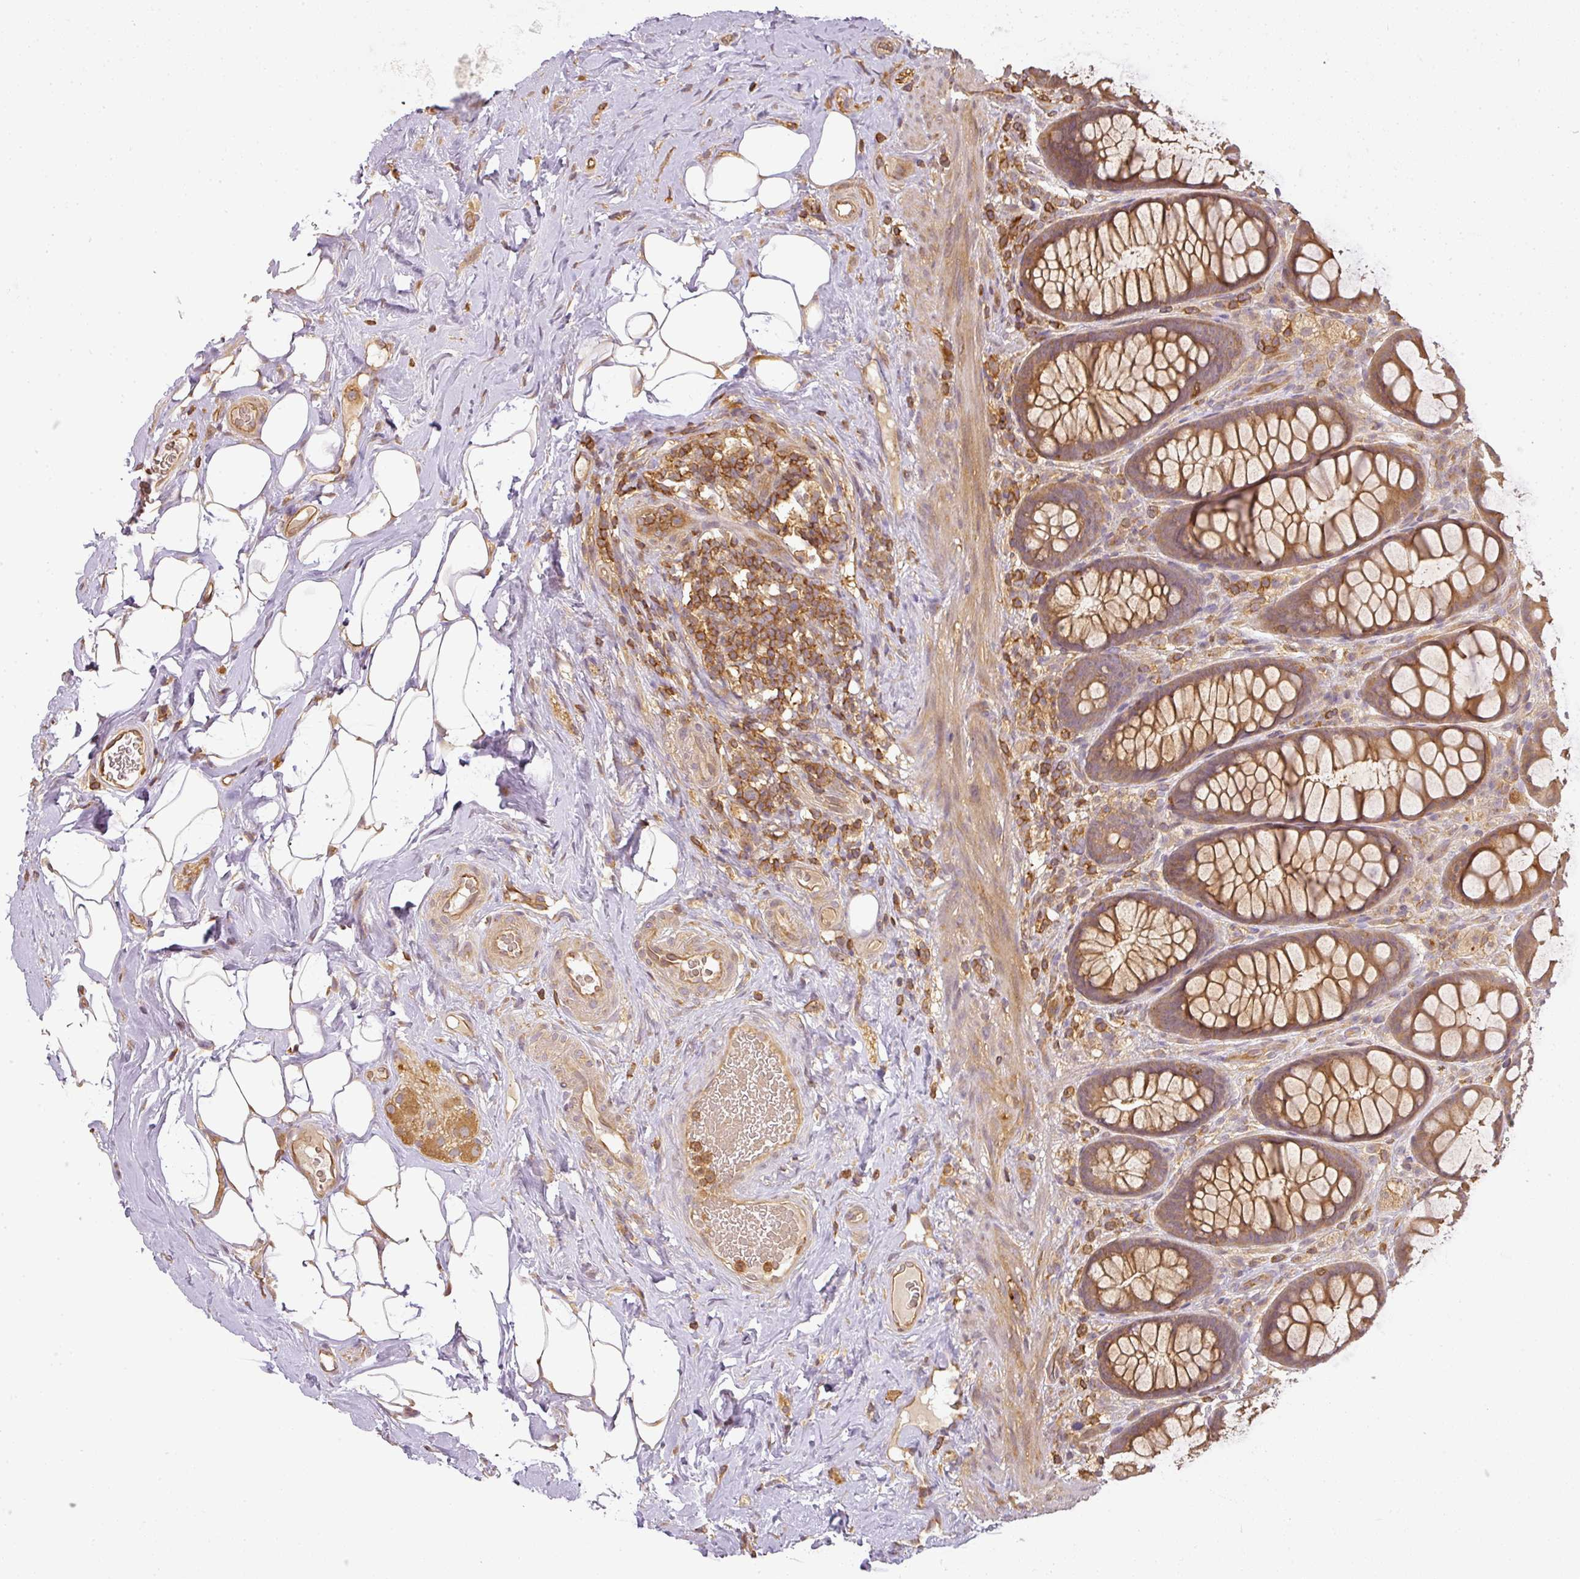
{"staining": {"intensity": "moderate", "quantity": ">75%", "location": "cytoplasmic/membranous"}, "tissue": "rectum", "cell_type": "Glandular cells", "image_type": "normal", "snomed": [{"axis": "morphology", "description": "Normal tissue, NOS"}, {"axis": "topography", "description": "Rectum"}], "caption": "About >75% of glandular cells in unremarkable rectum show moderate cytoplasmic/membranous protein staining as visualized by brown immunohistochemical staining.", "gene": "TCL1B", "patient": {"sex": "female", "age": 67}}